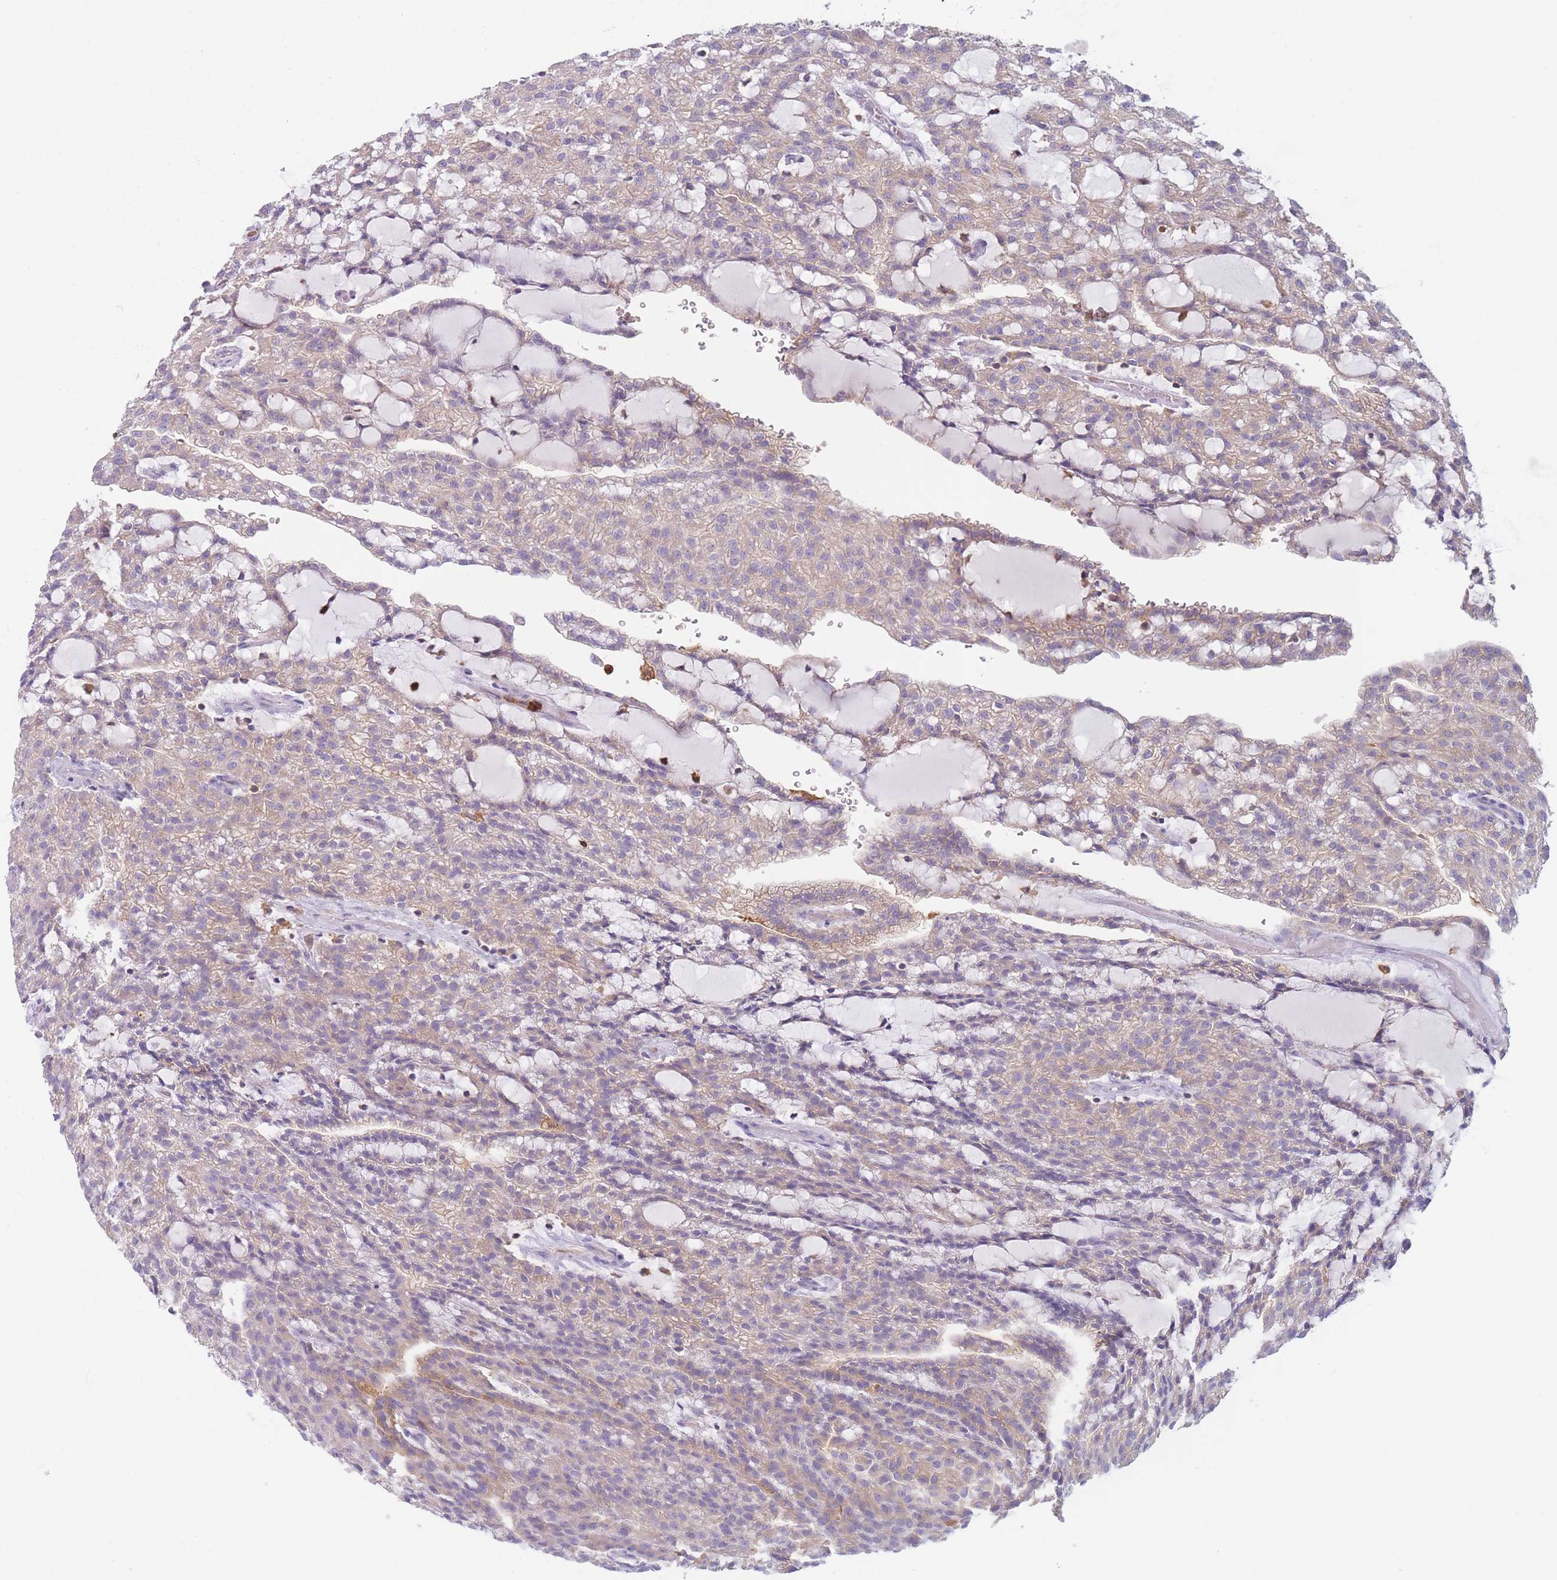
{"staining": {"intensity": "weak", "quantity": "25%-75%", "location": "cytoplasmic/membranous"}, "tissue": "renal cancer", "cell_type": "Tumor cells", "image_type": "cancer", "snomed": [{"axis": "morphology", "description": "Adenocarcinoma, NOS"}, {"axis": "topography", "description": "Kidney"}], "caption": "Renal cancer (adenocarcinoma) stained for a protein demonstrates weak cytoplasmic/membranous positivity in tumor cells. (IHC, brightfield microscopy, high magnification).", "gene": "ST3GAL4", "patient": {"sex": "male", "age": 63}}